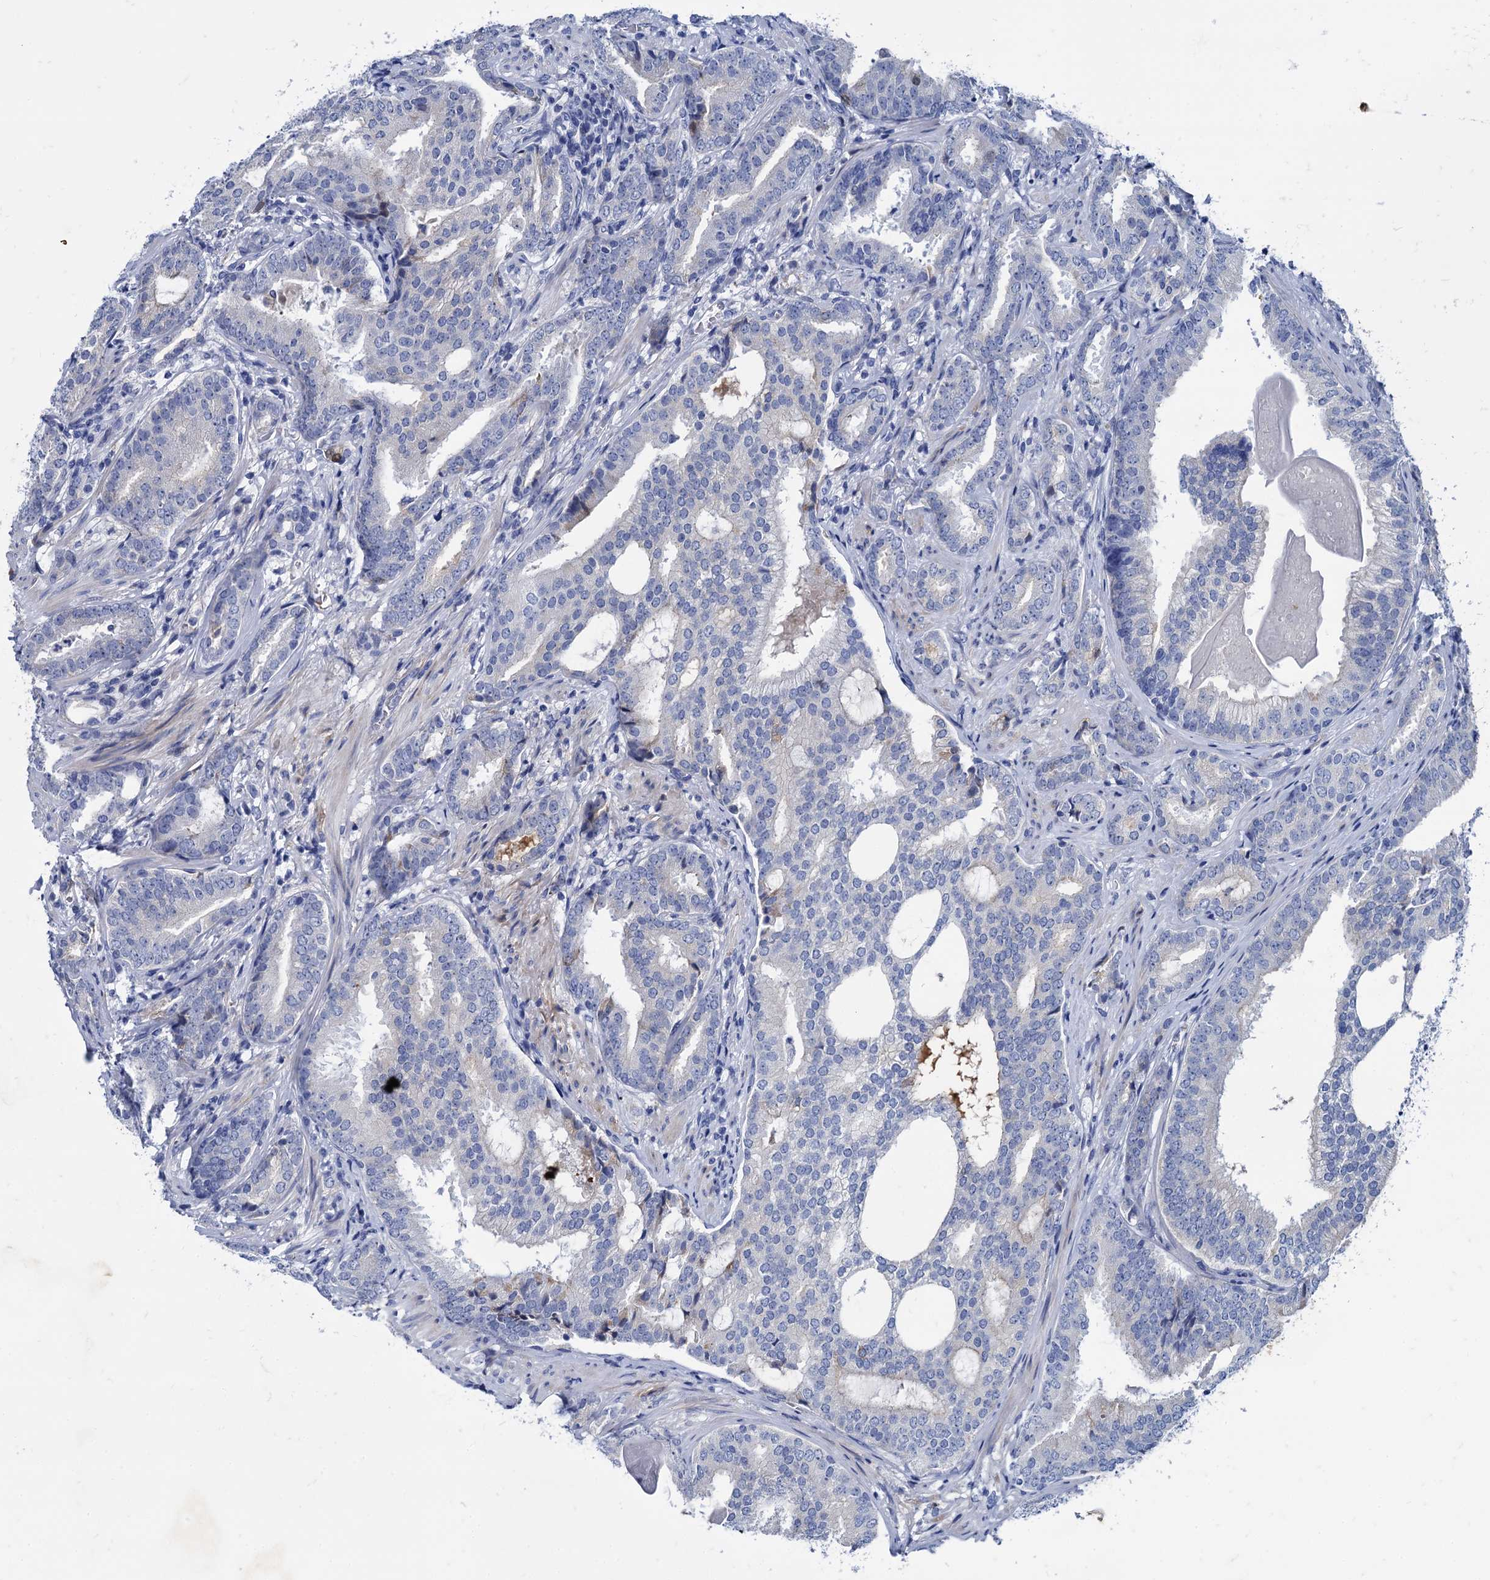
{"staining": {"intensity": "negative", "quantity": "none", "location": "none"}, "tissue": "prostate cancer", "cell_type": "Tumor cells", "image_type": "cancer", "snomed": [{"axis": "morphology", "description": "Adenocarcinoma, High grade"}, {"axis": "topography", "description": "Prostate"}], "caption": "A photomicrograph of human prostate high-grade adenocarcinoma is negative for staining in tumor cells.", "gene": "TMEM72", "patient": {"sex": "male", "age": 68}}